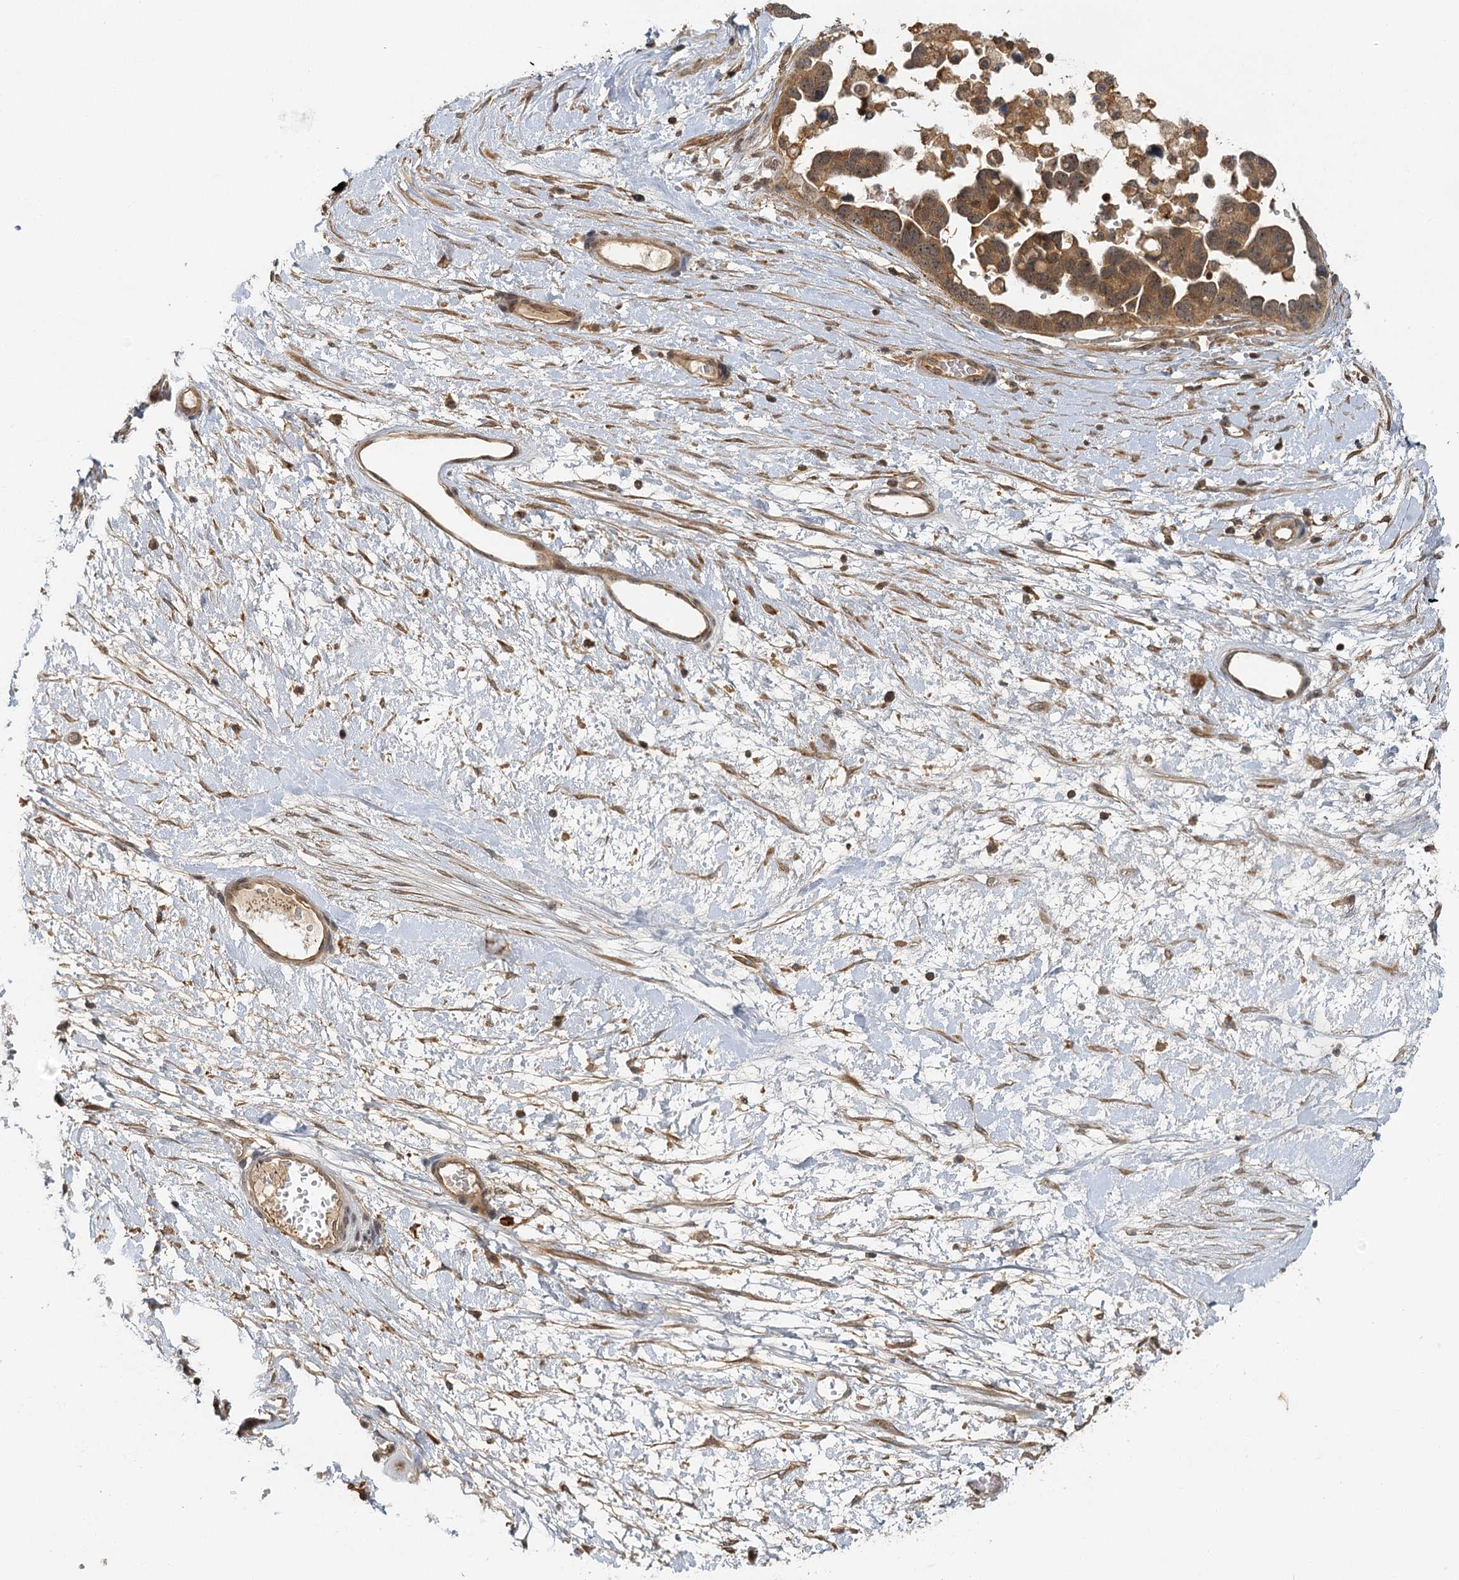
{"staining": {"intensity": "moderate", "quantity": ">75%", "location": "cytoplasmic/membranous,nuclear"}, "tissue": "ovarian cancer", "cell_type": "Tumor cells", "image_type": "cancer", "snomed": [{"axis": "morphology", "description": "Cystadenocarcinoma, serous, NOS"}, {"axis": "topography", "description": "Ovary"}], "caption": "IHC (DAB) staining of ovarian cancer (serous cystadenocarcinoma) demonstrates moderate cytoplasmic/membranous and nuclear protein staining in about >75% of tumor cells.", "gene": "ZNF549", "patient": {"sex": "female", "age": 54}}